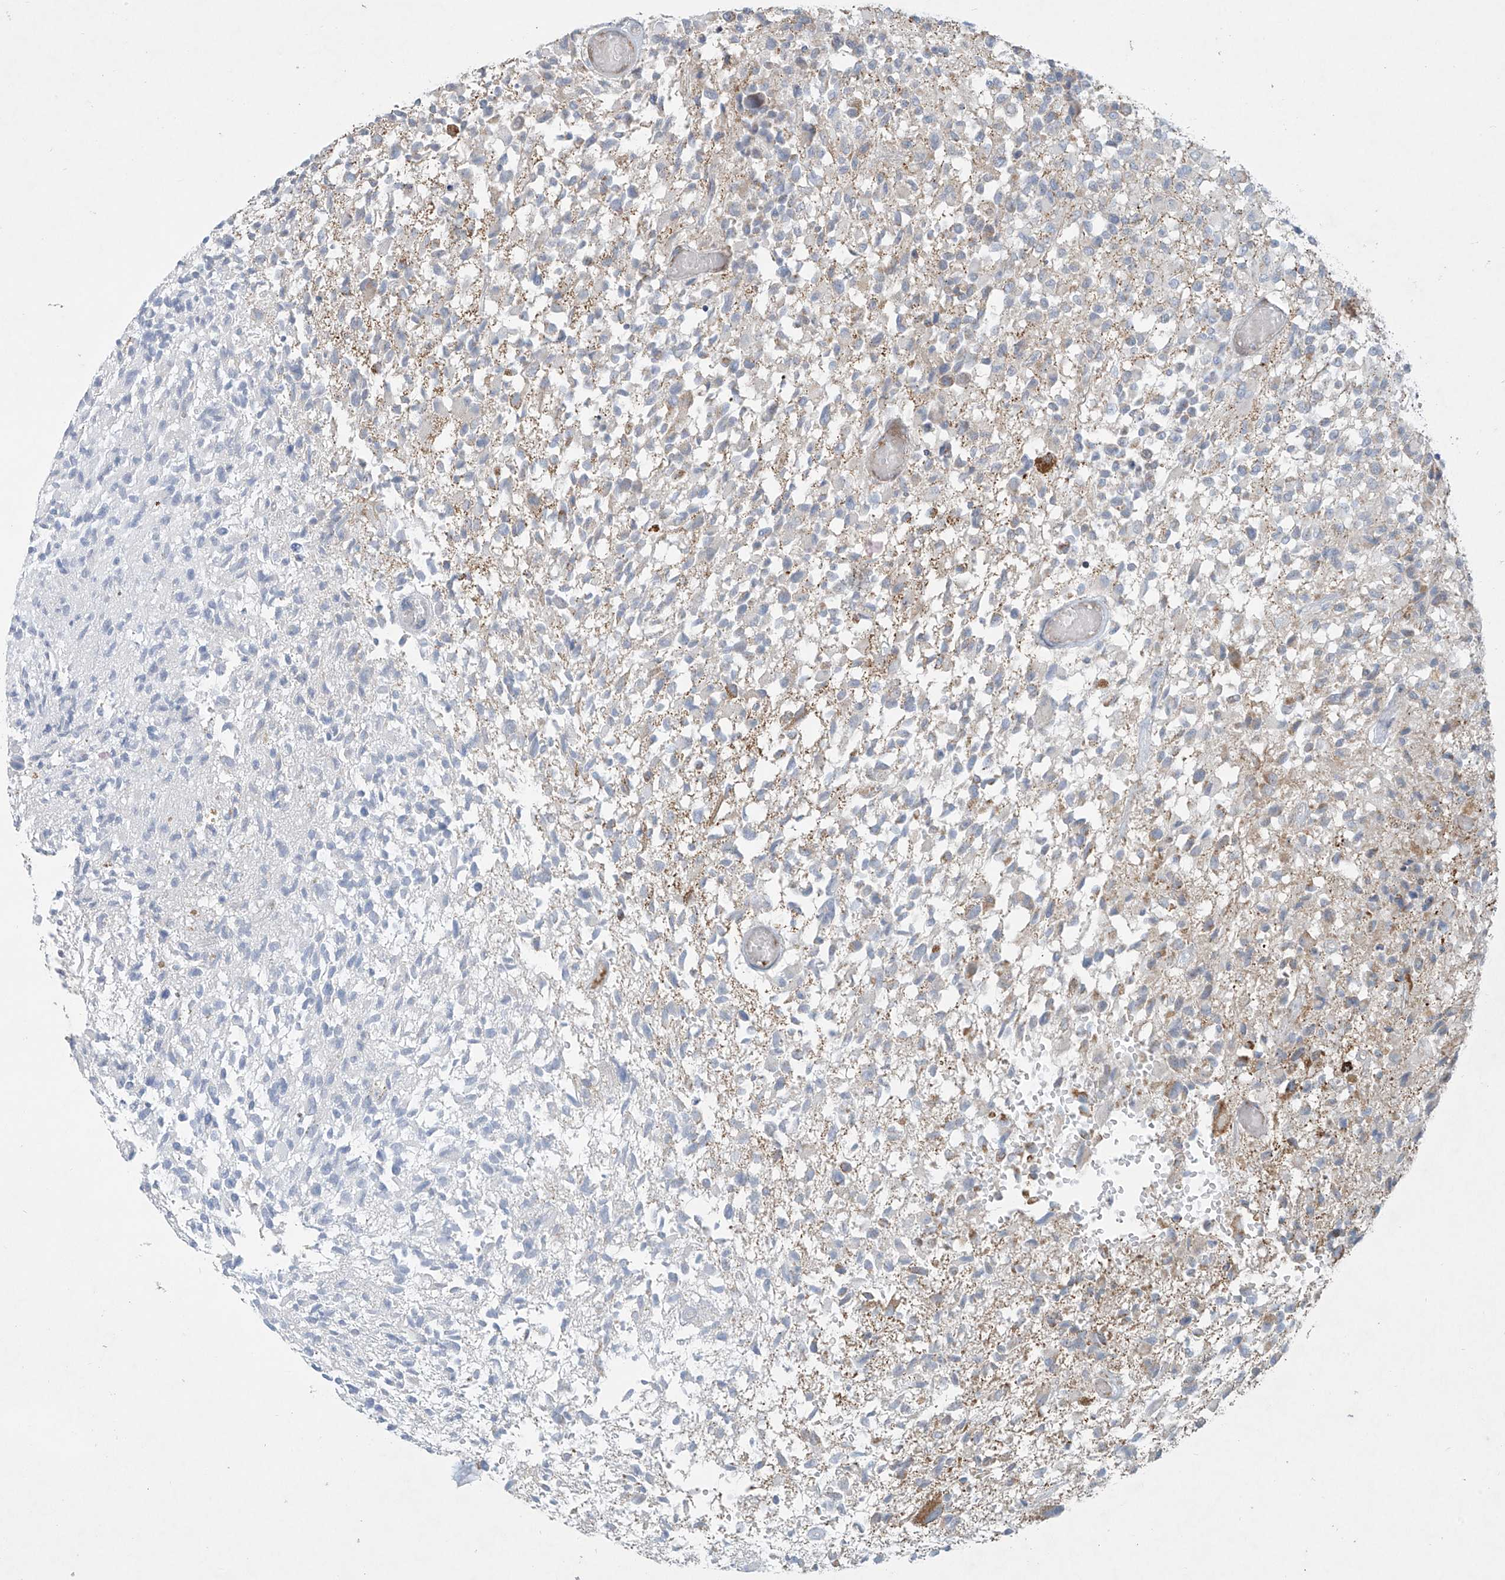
{"staining": {"intensity": "negative", "quantity": "none", "location": "none"}, "tissue": "glioma", "cell_type": "Tumor cells", "image_type": "cancer", "snomed": [{"axis": "morphology", "description": "Glioma, malignant, High grade"}, {"axis": "morphology", "description": "Glioblastoma, NOS"}, {"axis": "topography", "description": "Brain"}], "caption": "IHC image of glioma stained for a protein (brown), which exhibits no staining in tumor cells.", "gene": "SMDT1", "patient": {"sex": "male", "age": 60}}